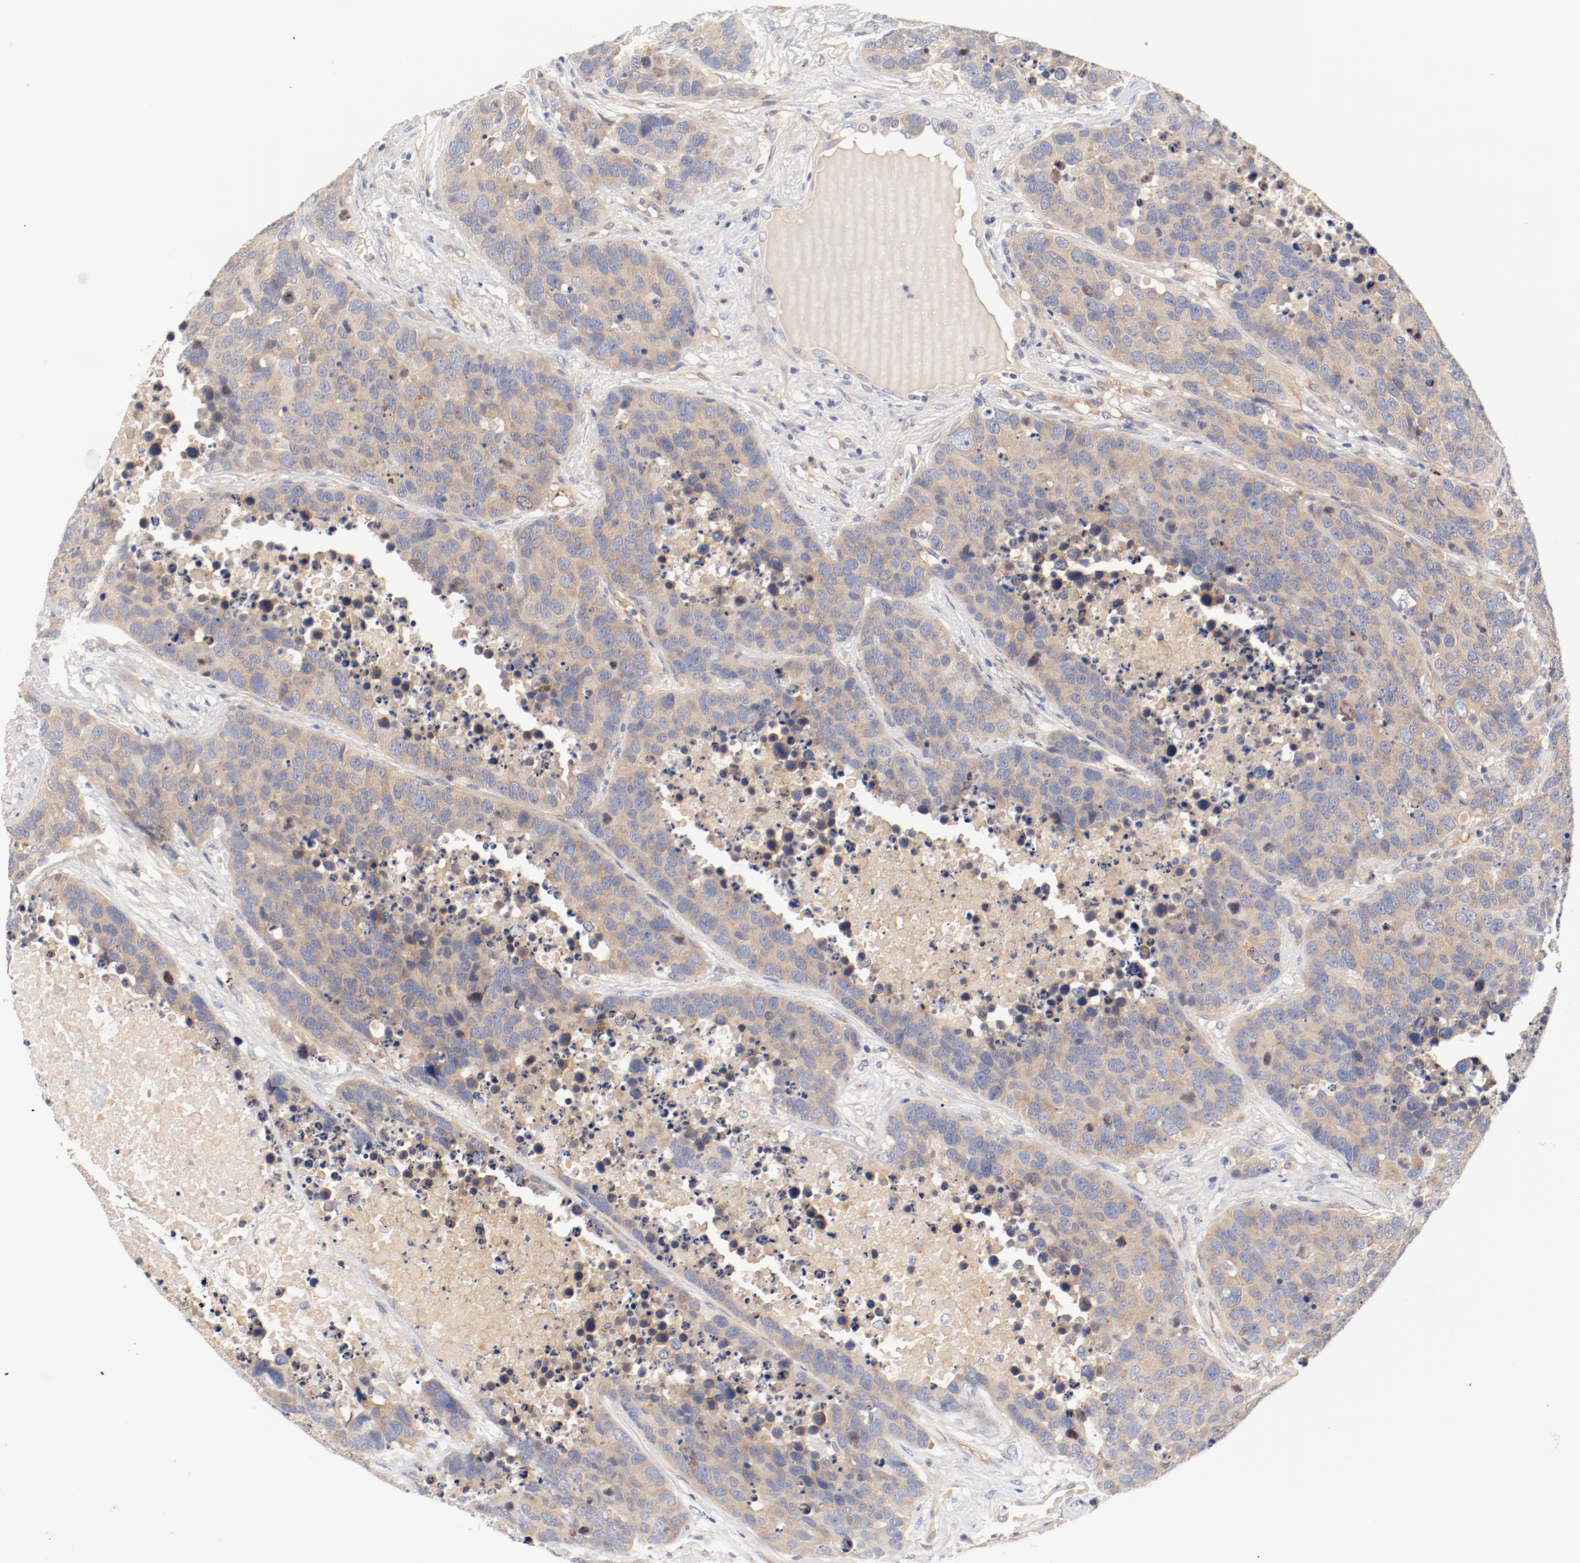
{"staining": {"intensity": "weak", "quantity": "25%-75%", "location": "cytoplasmic/membranous"}, "tissue": "carcinoid", "cell_type": "Tumor cells", "image_type": "cancer", "snomed": [{"axis": "morphology", "description": "Carcinoid, malignant, NOS"}, {"axis": "topography", "description": "Lung"}], "caption": "Human malignant carcinoid stained with a brown dye exhibits weak cytoplasmic/membranous positive staining in approximately 25%-75% of tumor cells.", "gene": "DYNC1H1", "patient": {"sex": "male", "age": 60}}